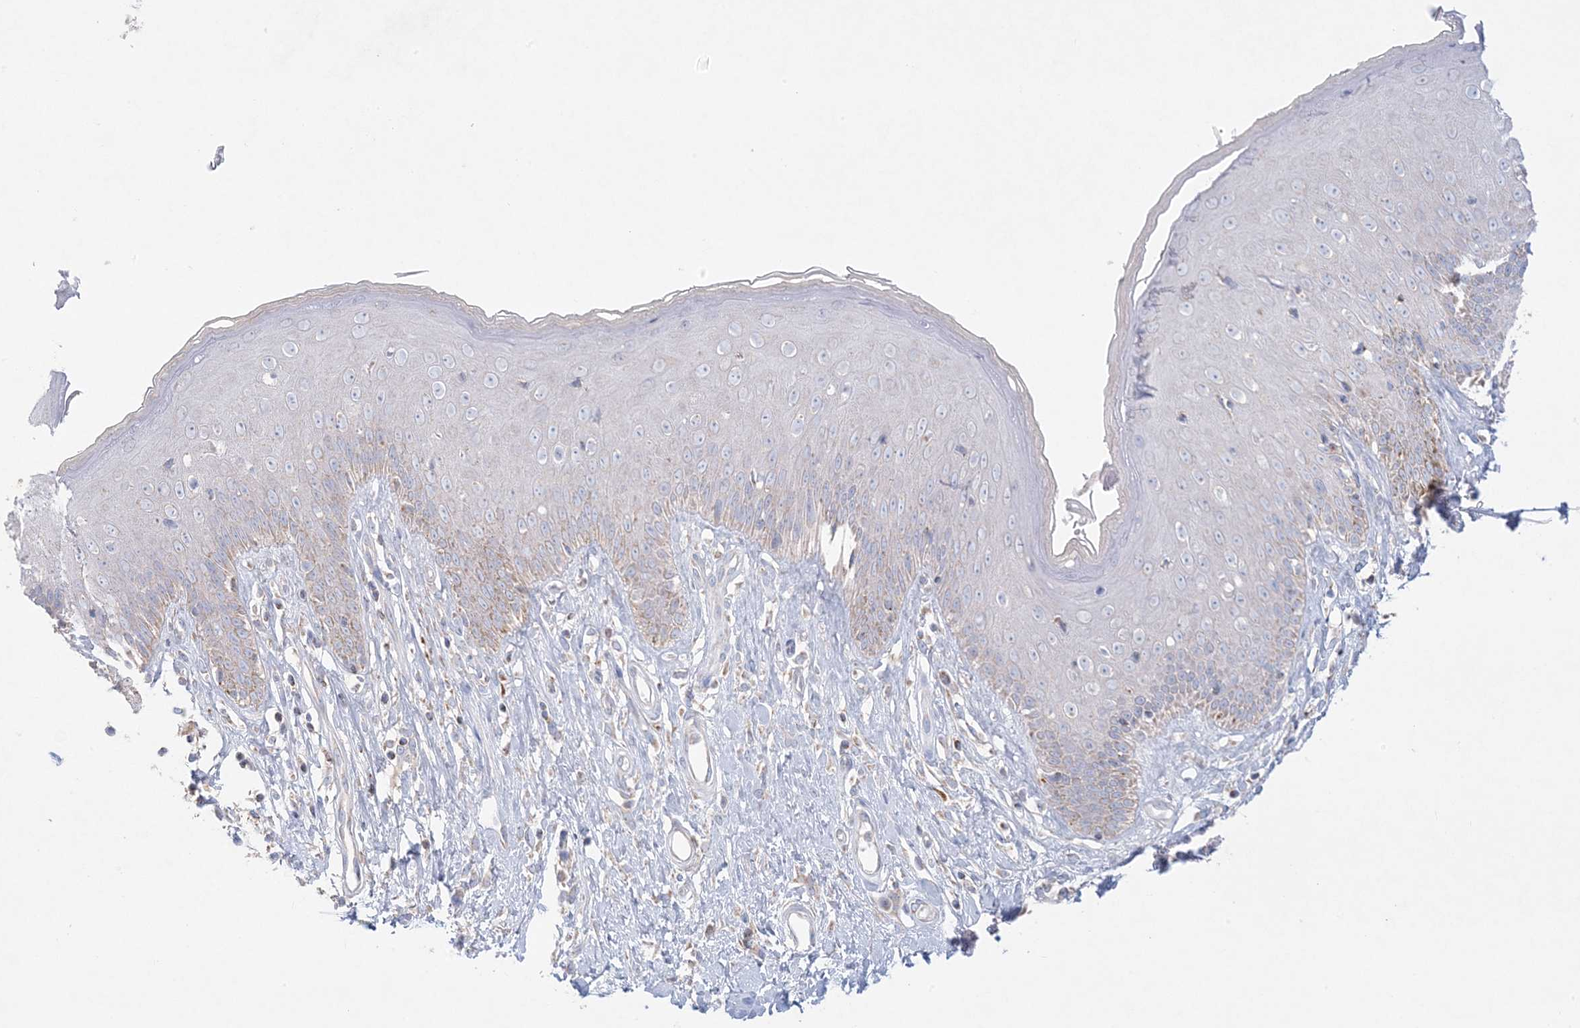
{"staining": {"intensity": "weak", "quantity": "<25%", "location": "cytoplasmic/membranous"}, "tissue": "skin", "cell_type": "Epidermal cells", "image_type": "normal", "snomed": [{"axis": "morphology", "description": "Normal tissue, NOS"}, {"axis": "morphology", "description": "Squamous cell carcinoma, NOS"}, {"axis": "topography", "description": "Vulva"}], "caption": "Immunohistochemical staining of normal skin exhibits no significant expression in epidermal cells. (DAB (3,3'-diaminobenzidine) immunohistochemistry (IHC) with hematoxylin counter stain).", "gene": "KCTD6", "patient": {"sex": "female", "age": 85}}